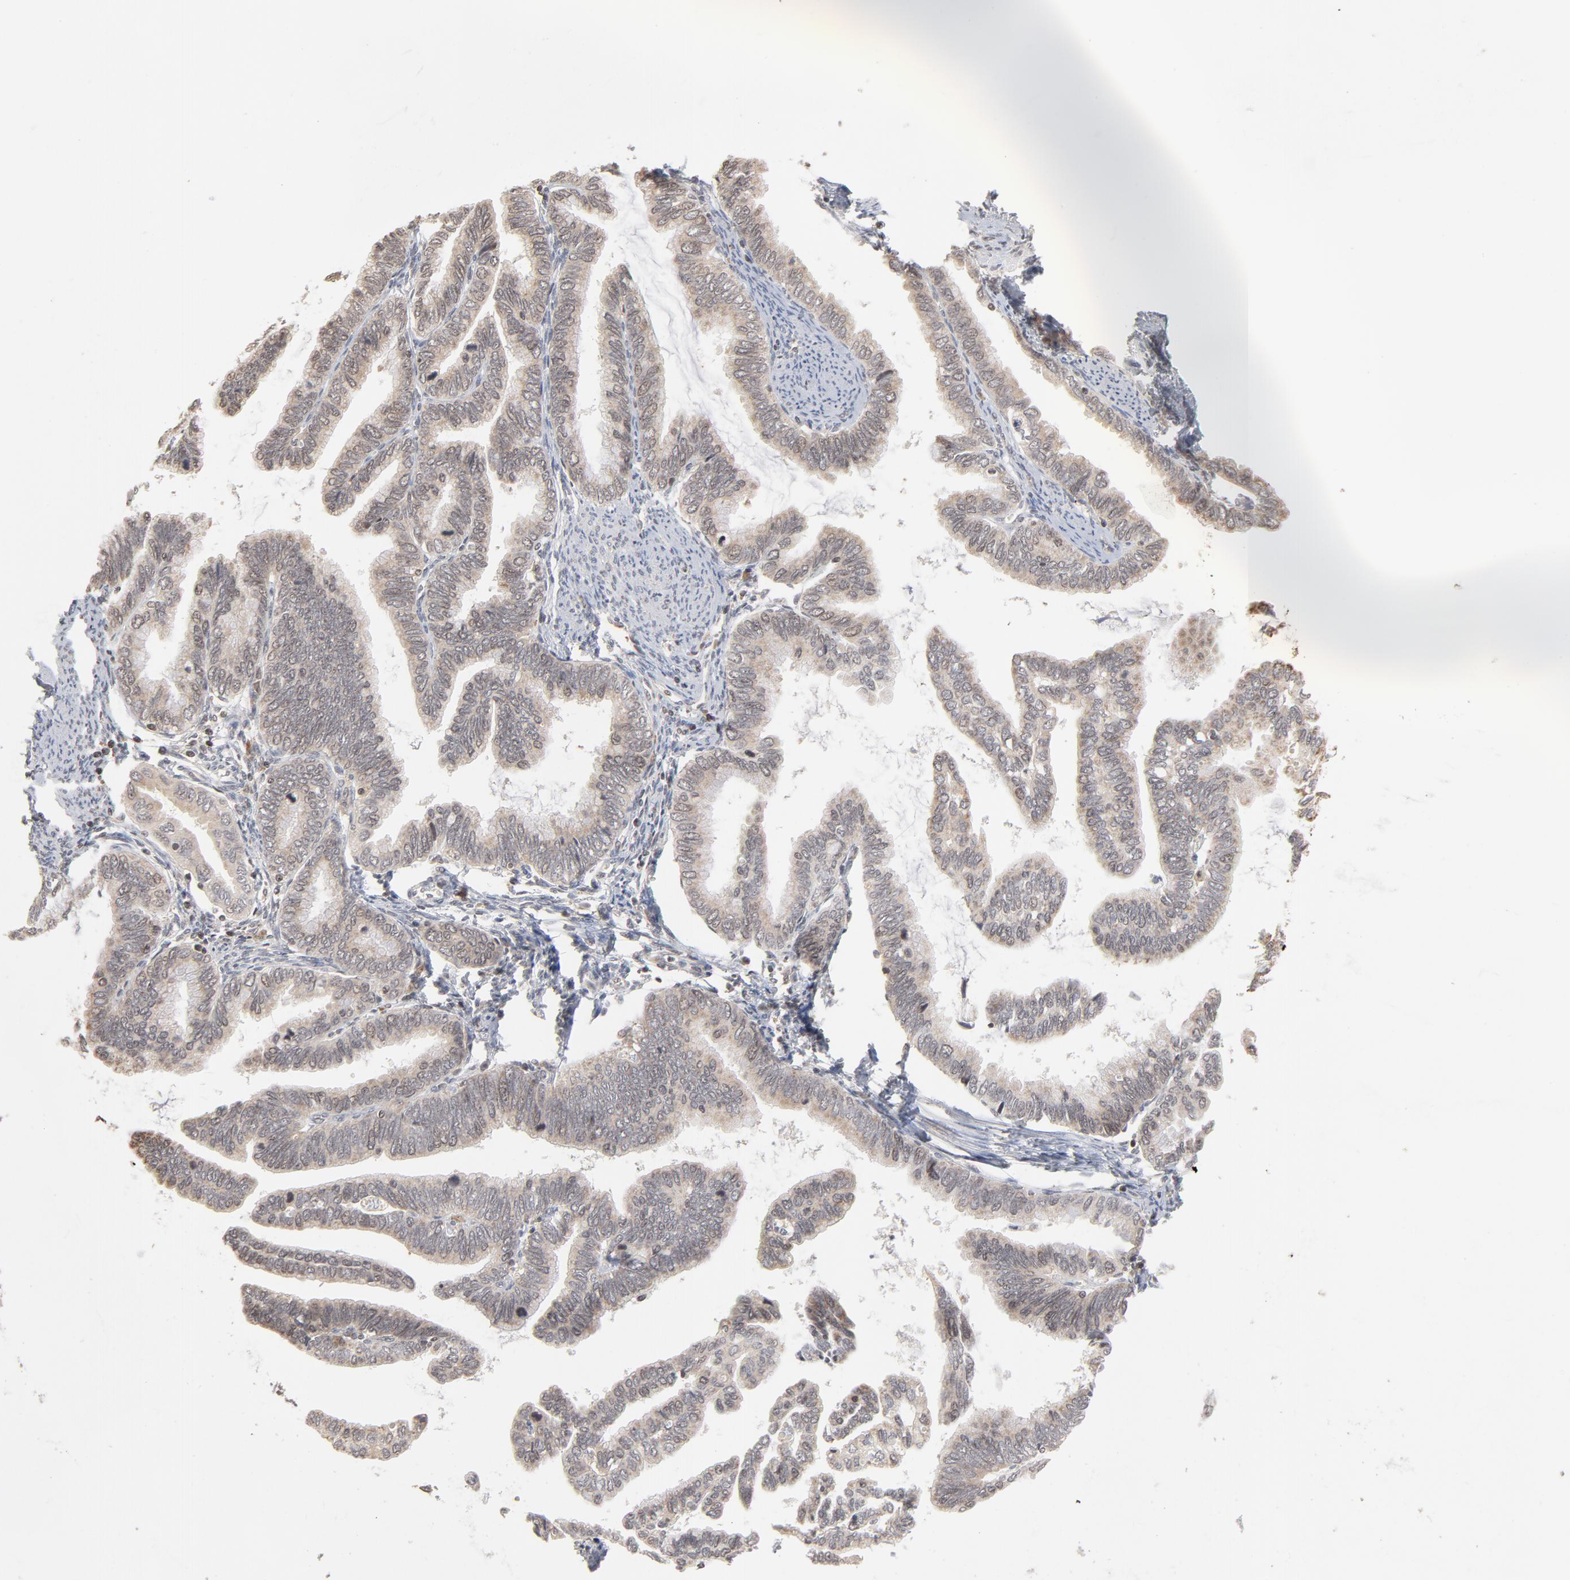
{"staining": {"intensity": "weak", "quantity": ">75%", "location": "cytoplasmic/membranous"}, "tissue": "cervical cancer", "cell_type": "Tumor cells", "image_type": "cancer", "snomed": [{"axis": "morphology", "description": "Adenocarcinoma, NOS"}, {"axis": "topography", "description": "Cervix"}], "caption": "Immunohistochemistry (IHC) micrograph of cervical adenocarcinoma stained for a protein (brown), which reveals low levels of weak cytoplasmic/membranous positivity in about >75% of tumor cells.", "gene": "ARIH1", "patient": {"sex": "female", "age": 49}}